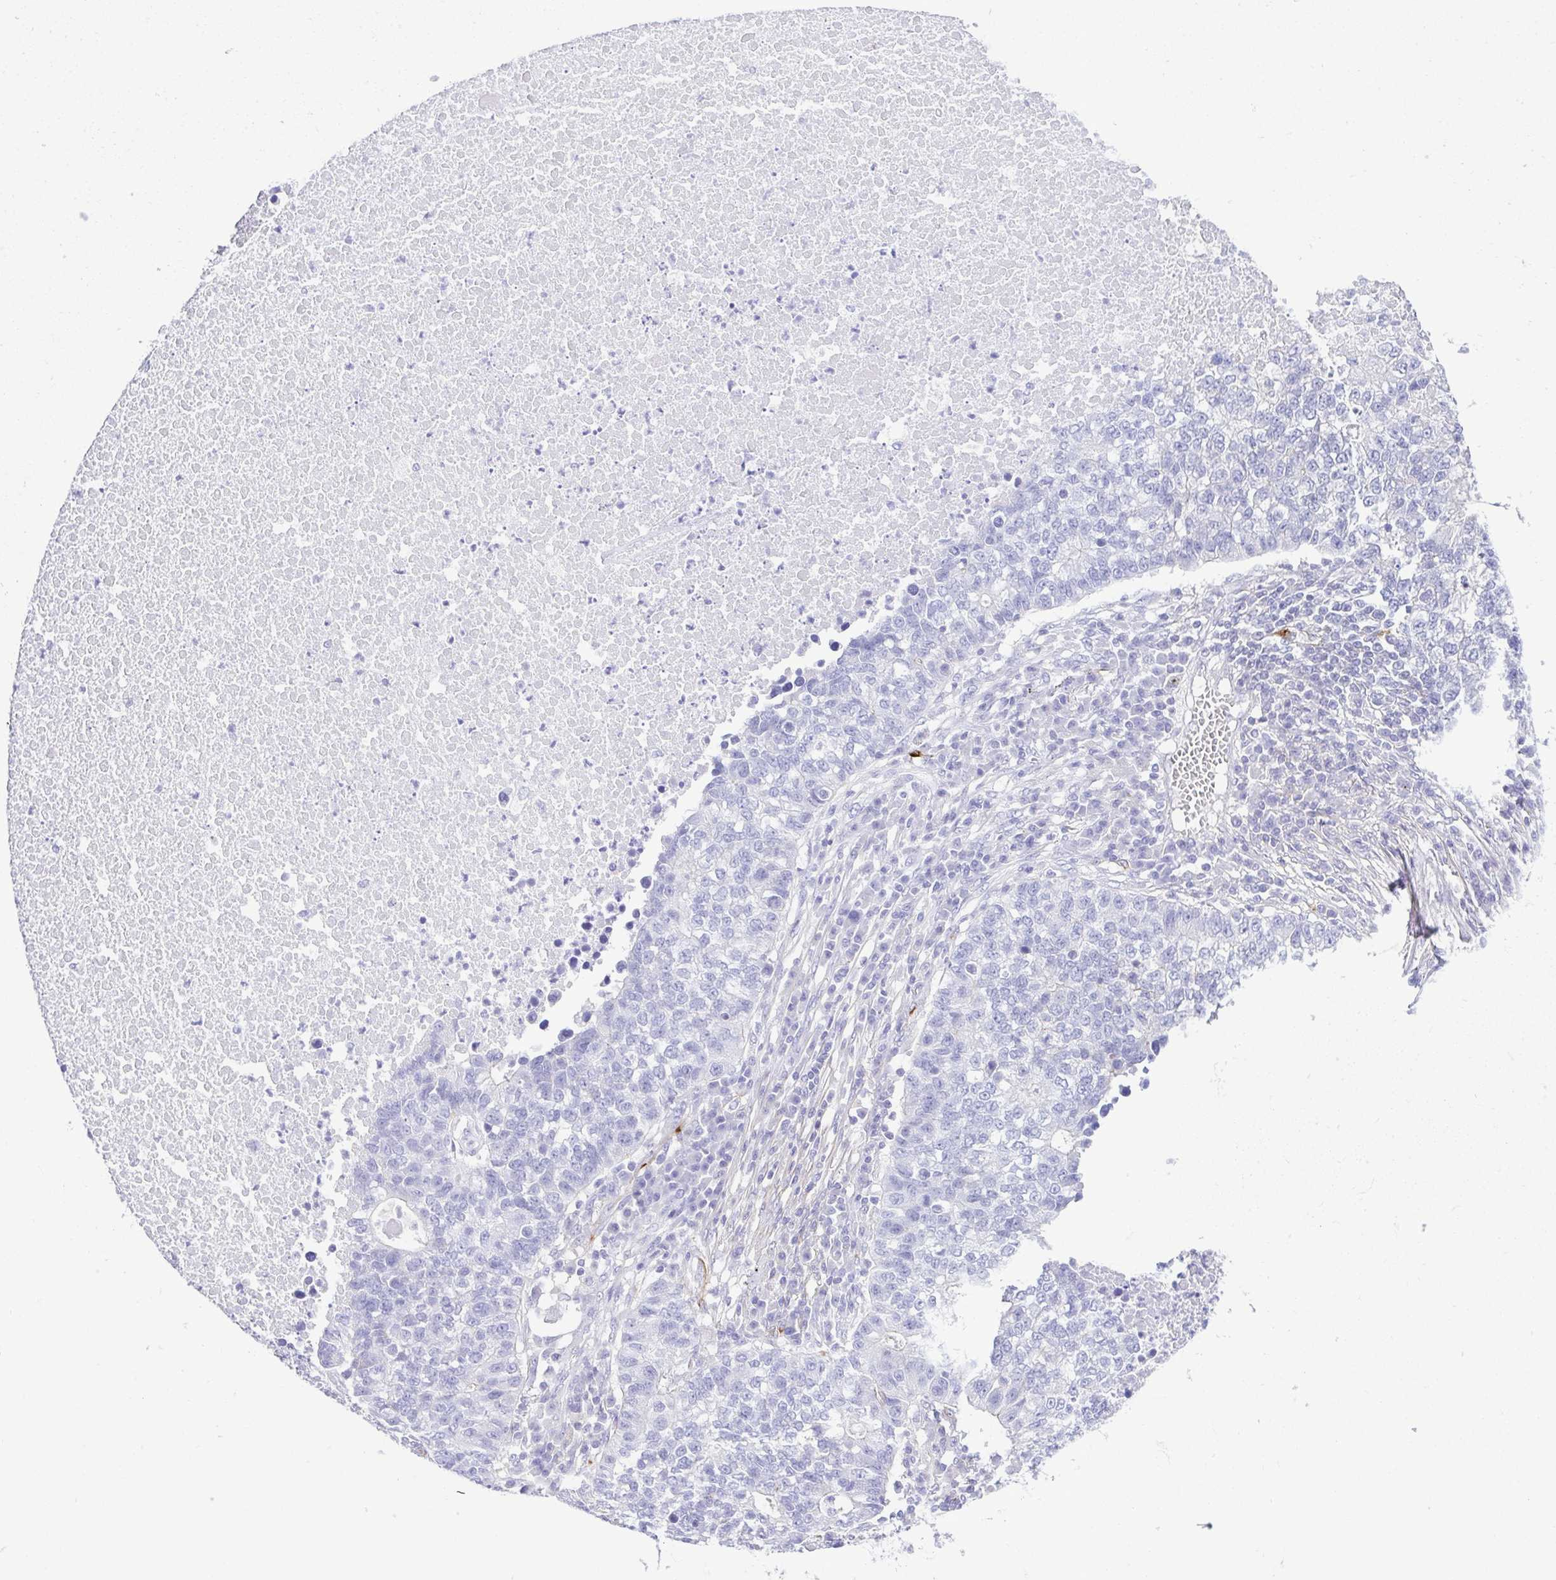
{"staining": {"intensity": "negative", "quantity": "none", "location": "none"}, "tissue": "lung cancer", "cell_type": "Tumor cells", "image_type": "cancer", "snomed": [{"axis": "morphology", "description": "Adenocarcinoma, NOS"}, {"axis": "topography", "description": "Lung"}], "caption": "Immunohistochemistry (IHC) of human lung cancer (adenocarcinoma) reveals no positivity in tumor cells.", "gene": "GPR182", "patient": {"sex": "male", "age": 57}}